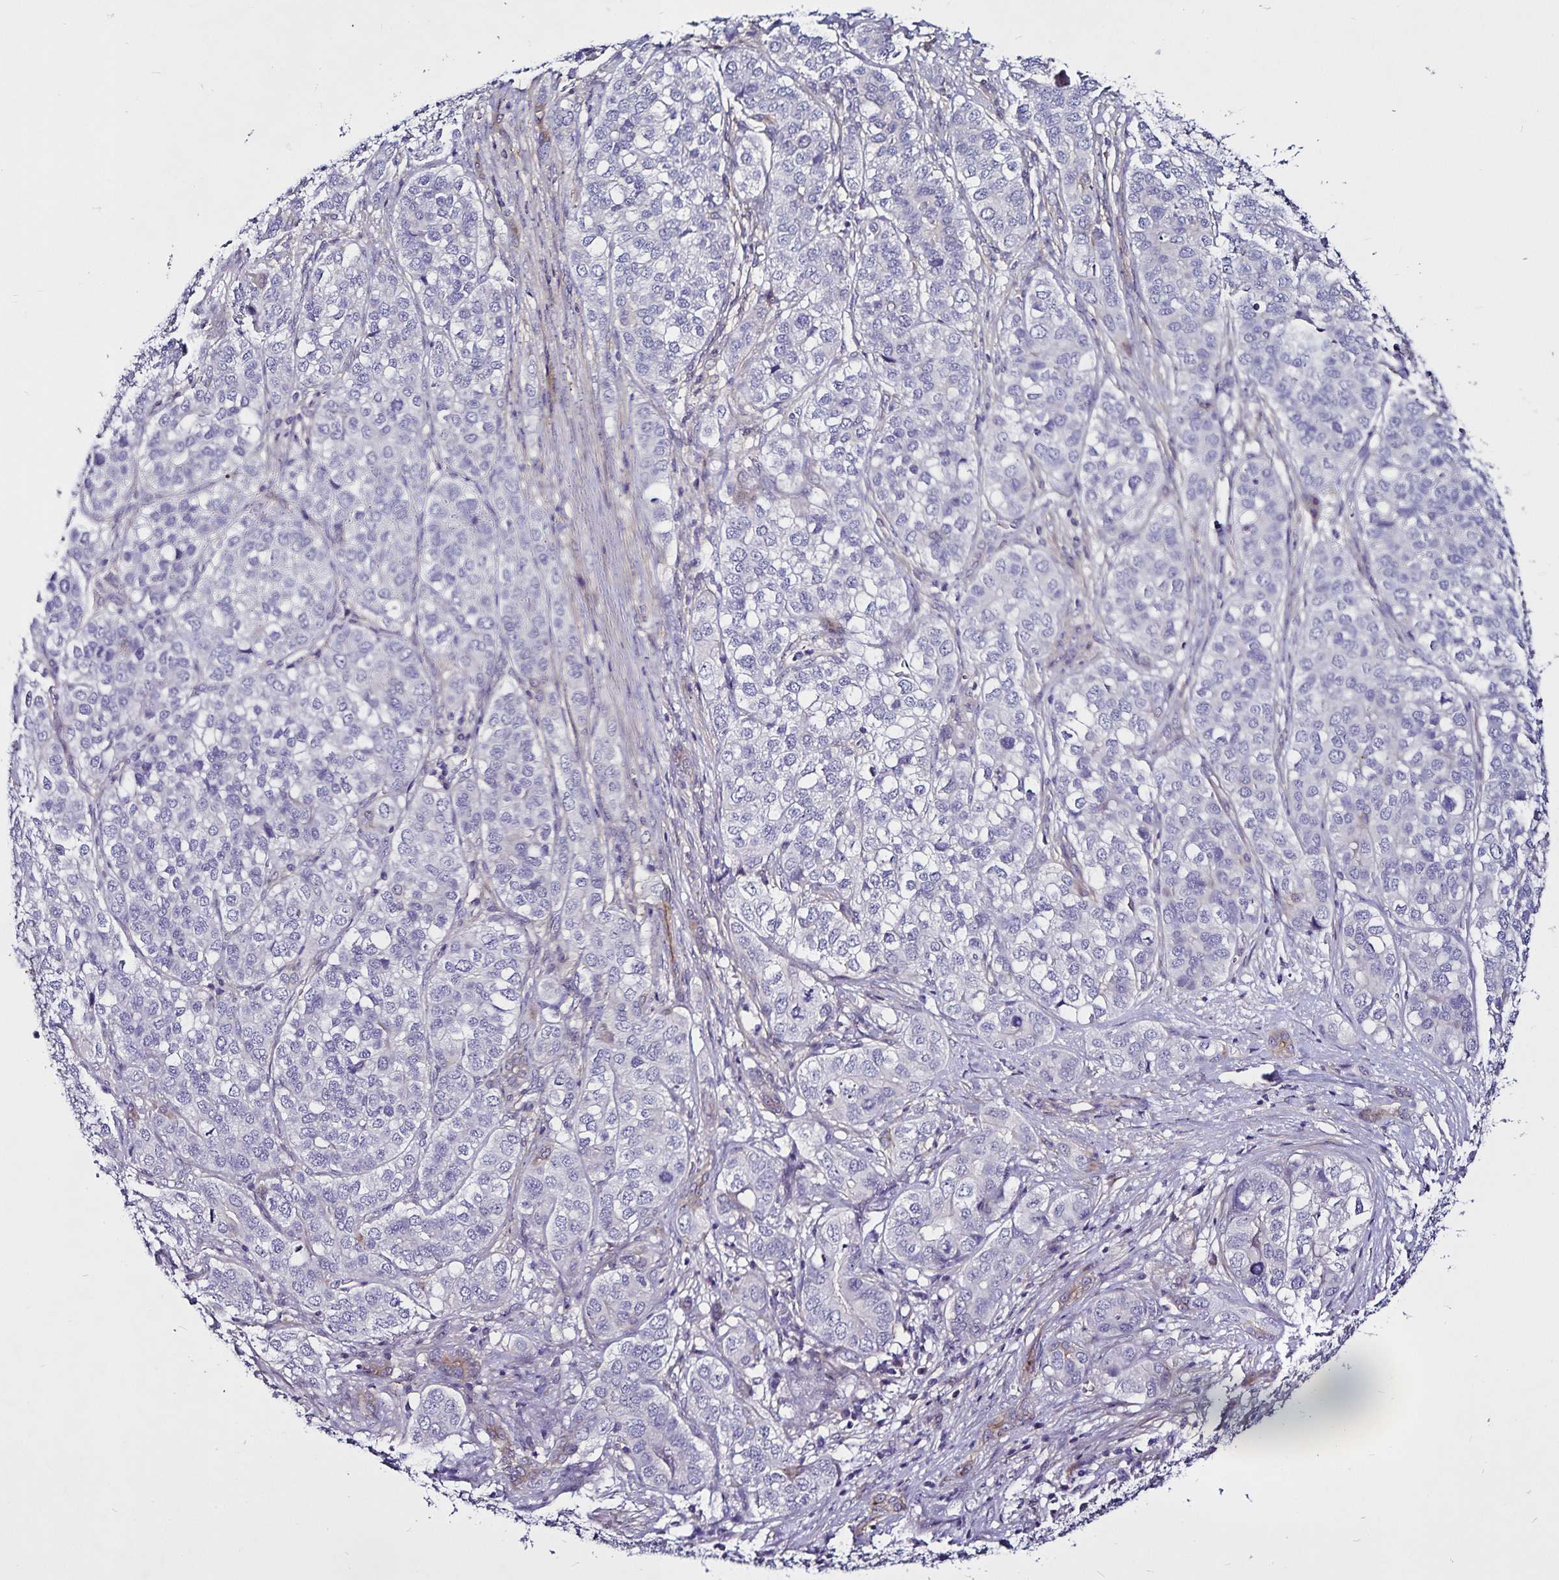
{"staining": {"intensity": "negative", "quantity": "none", "location": "none"}, "tissue": "liver cancer", "cell_type": "Tumor cells", "image_type": "cancer", "snomed": [{"axis": "morphology", "description": "Cholangiocarcinoma"}, {"axis": "topography", "description": "Liver"}], "caption": "Immunohistochemical staining of human liver cancer (cholangiocarcinoma) exhibits no significant staining in tumor cells.", "gene": "GNG12", "patient": {"sex": "male", "age": 56}}